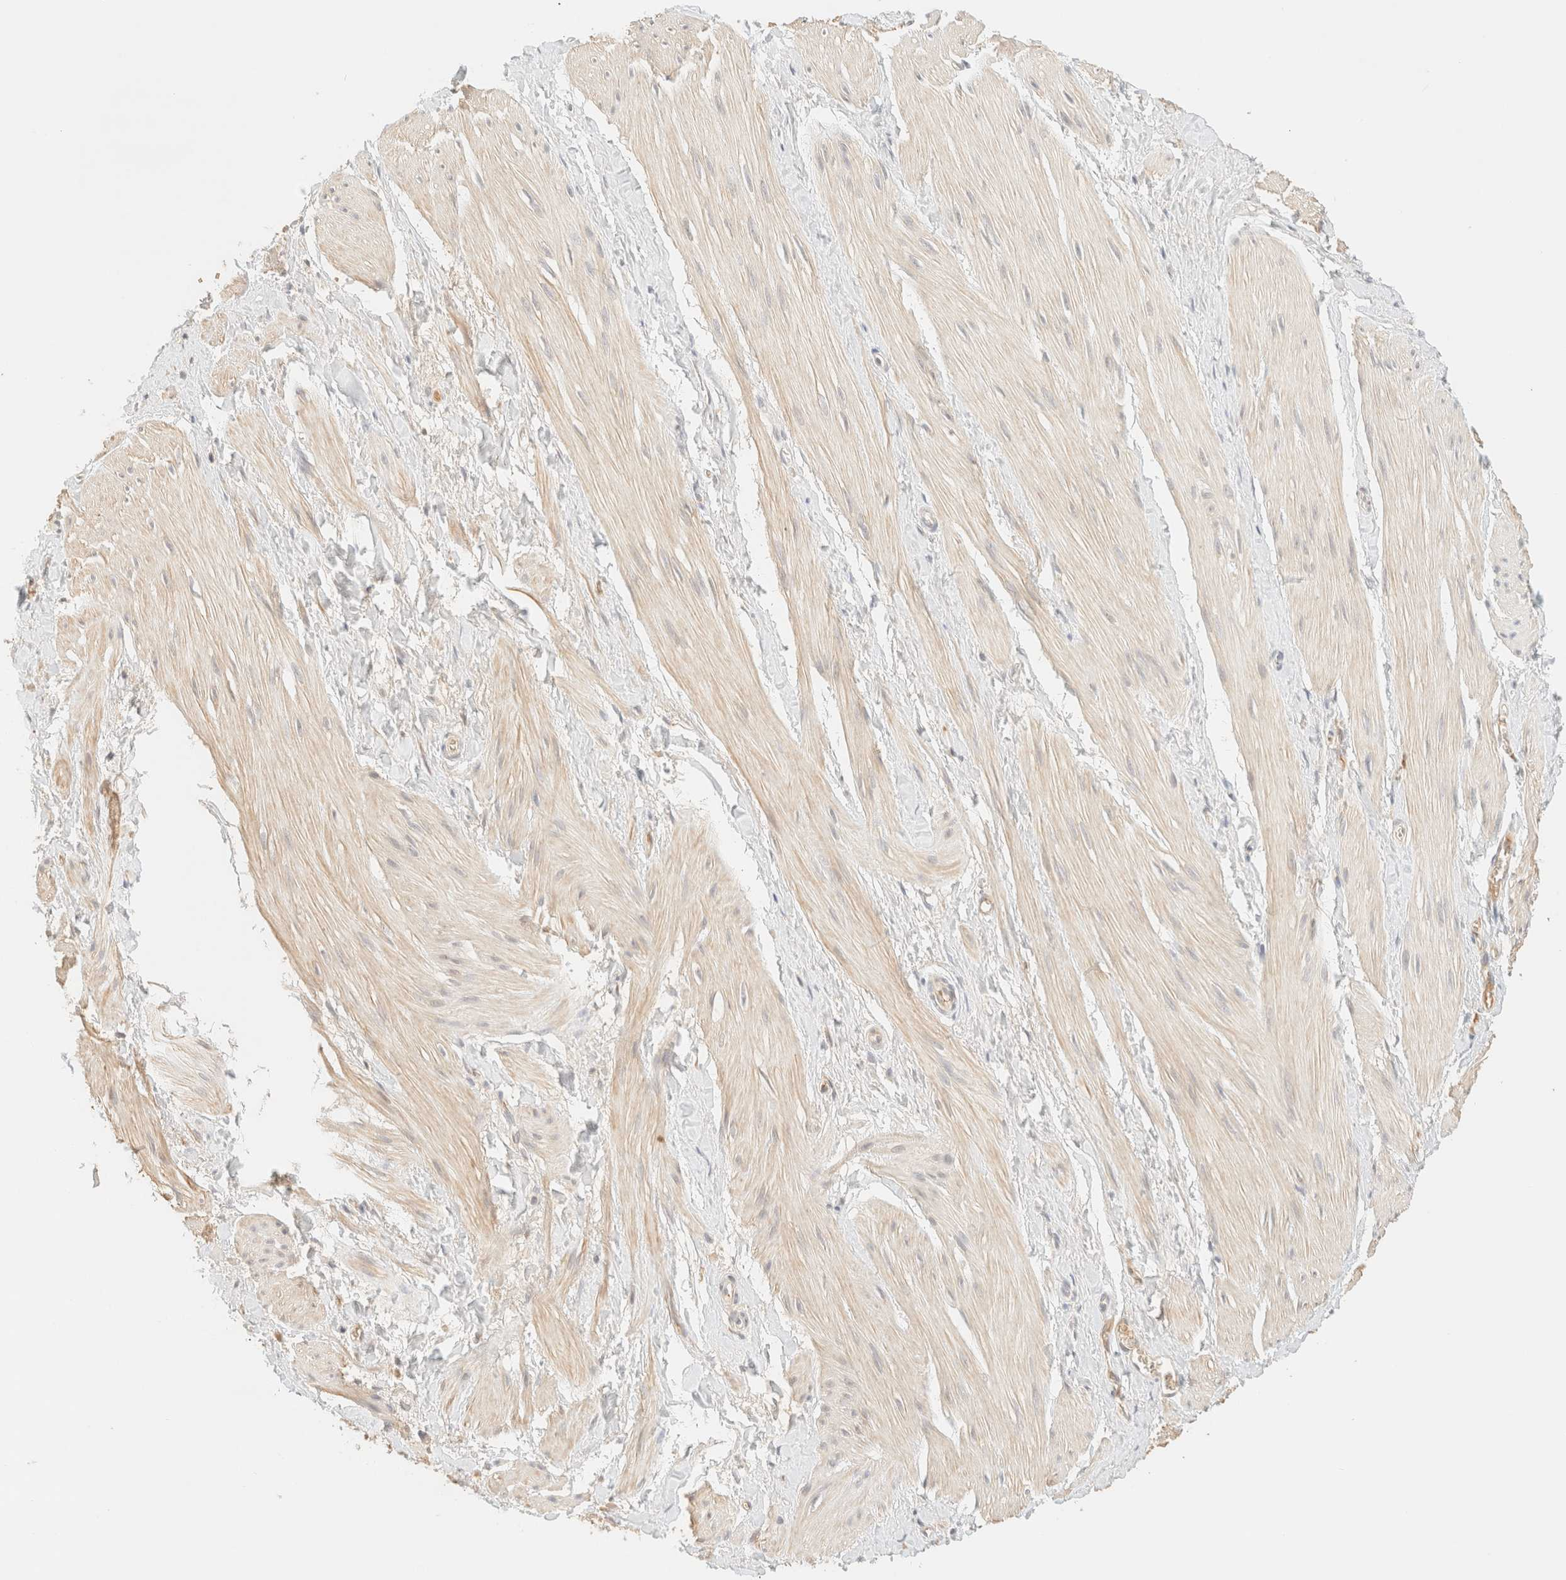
{"staining": {"intensity": "negative", "quantity": "none", "location": "none"}, "tissue": "smooth muscle", "cell_type": "Smooth muscle cells", "image_type": "normal", "snomed": [{"axis": "morphology", "description": "Normal tissue, NOS"}, {"axis": "topography", "description": "Smooth muscle"}], "caption": "Smooth muscle stained for a protein using immunohistochemistry (IHC) displays no staining smooth muscle cells.", "gene": "TIMD4", "patient": {"sex": "male", "age": 16}}